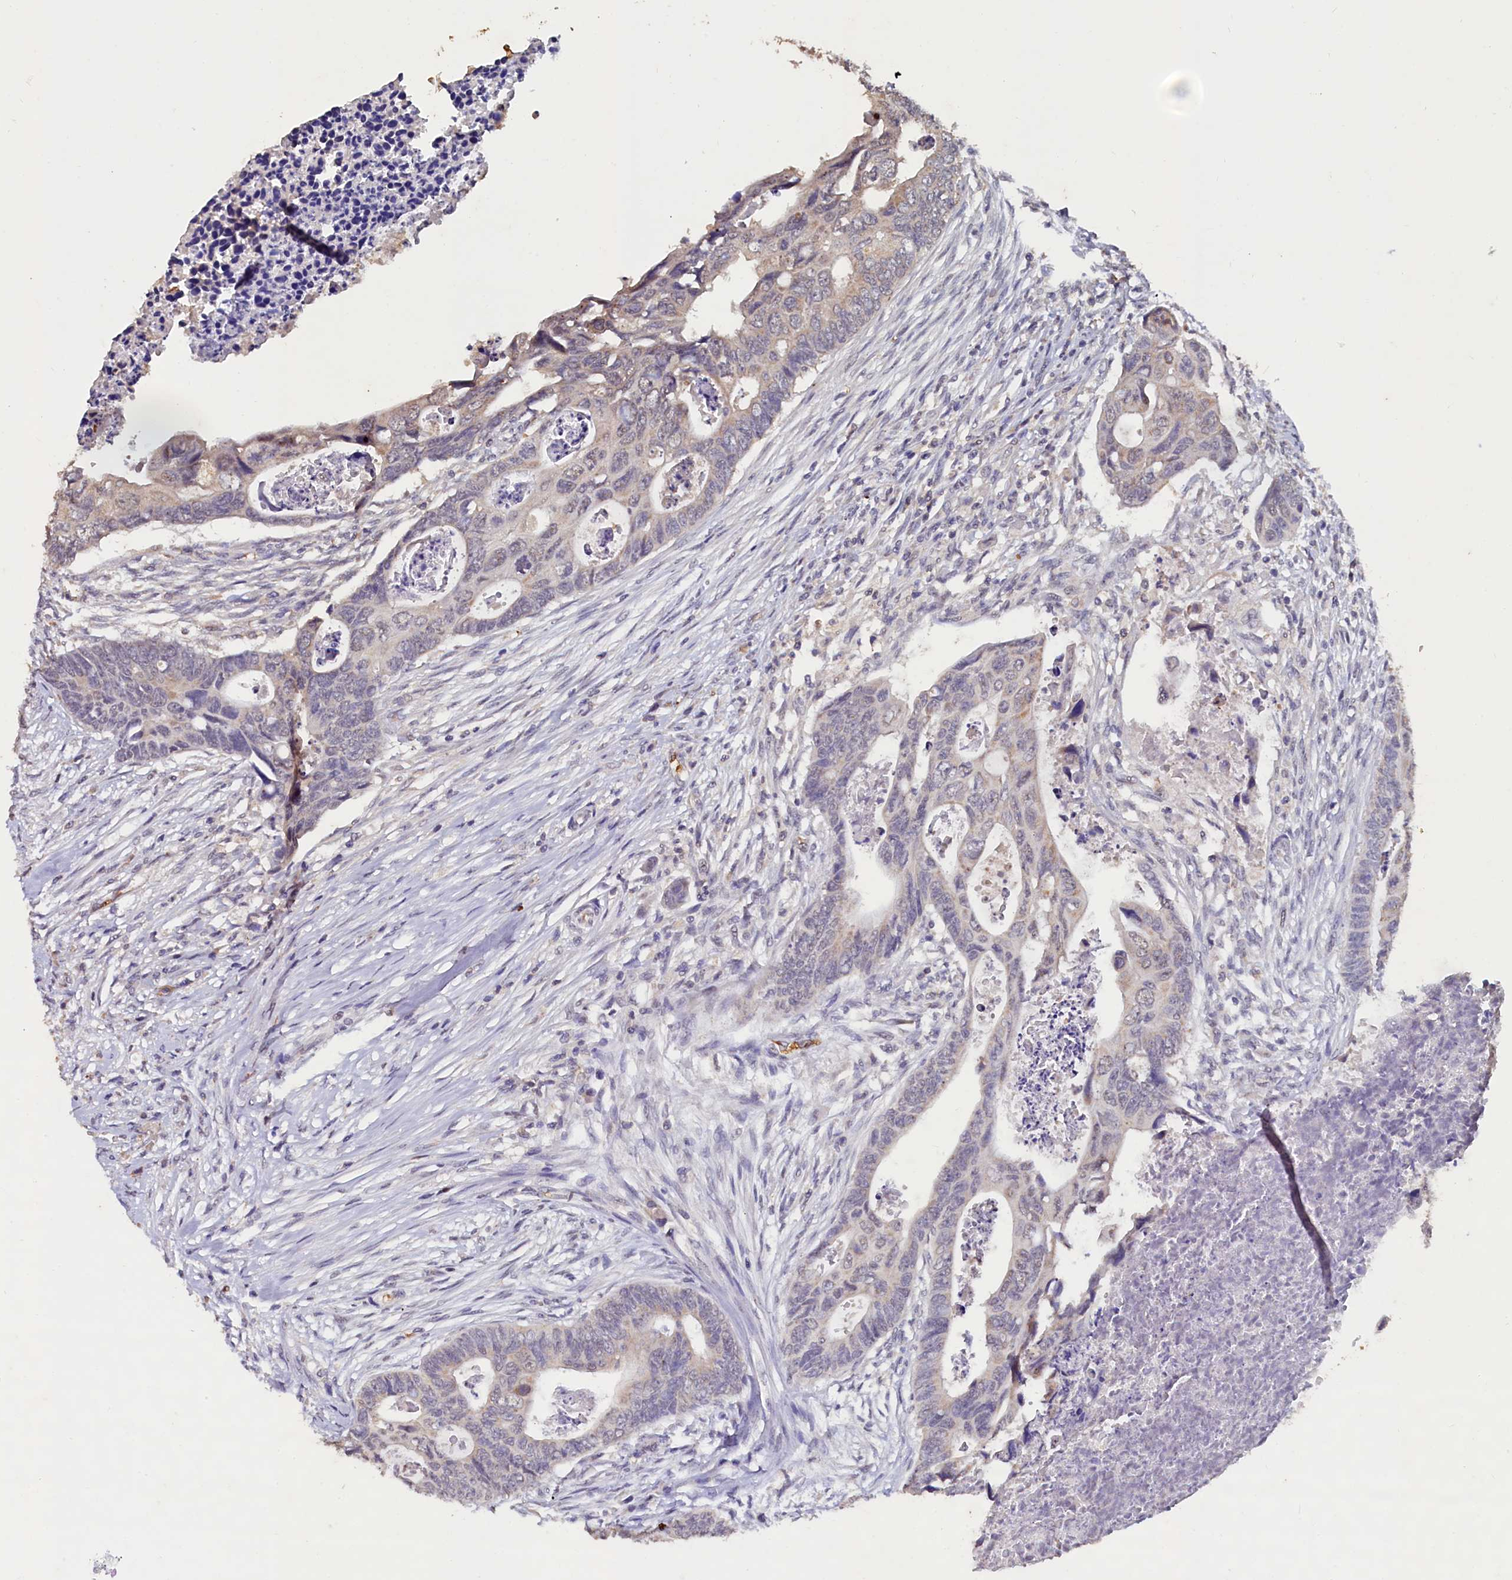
{"staining": {"intensity": "weak", "quantity": "<25%", "location": "cytoplasmic/membranous"}, "tissue": "colorectal cancer", "cell_type": "Tumor cells", "image_type": "cancer", "snomed": [{"axis": "morphology", "description": "Adenocarcinoma, NOS"}, {"axis": "topography", "description": "Rectum"}], "caption": "DAB immunohistochemical staining of colorectal cancer (adenocarcinoma) displays no significant positivity in tumor cells.", "gene": "CSTPP1", "patient": {"sex": "female", "age": 78}}